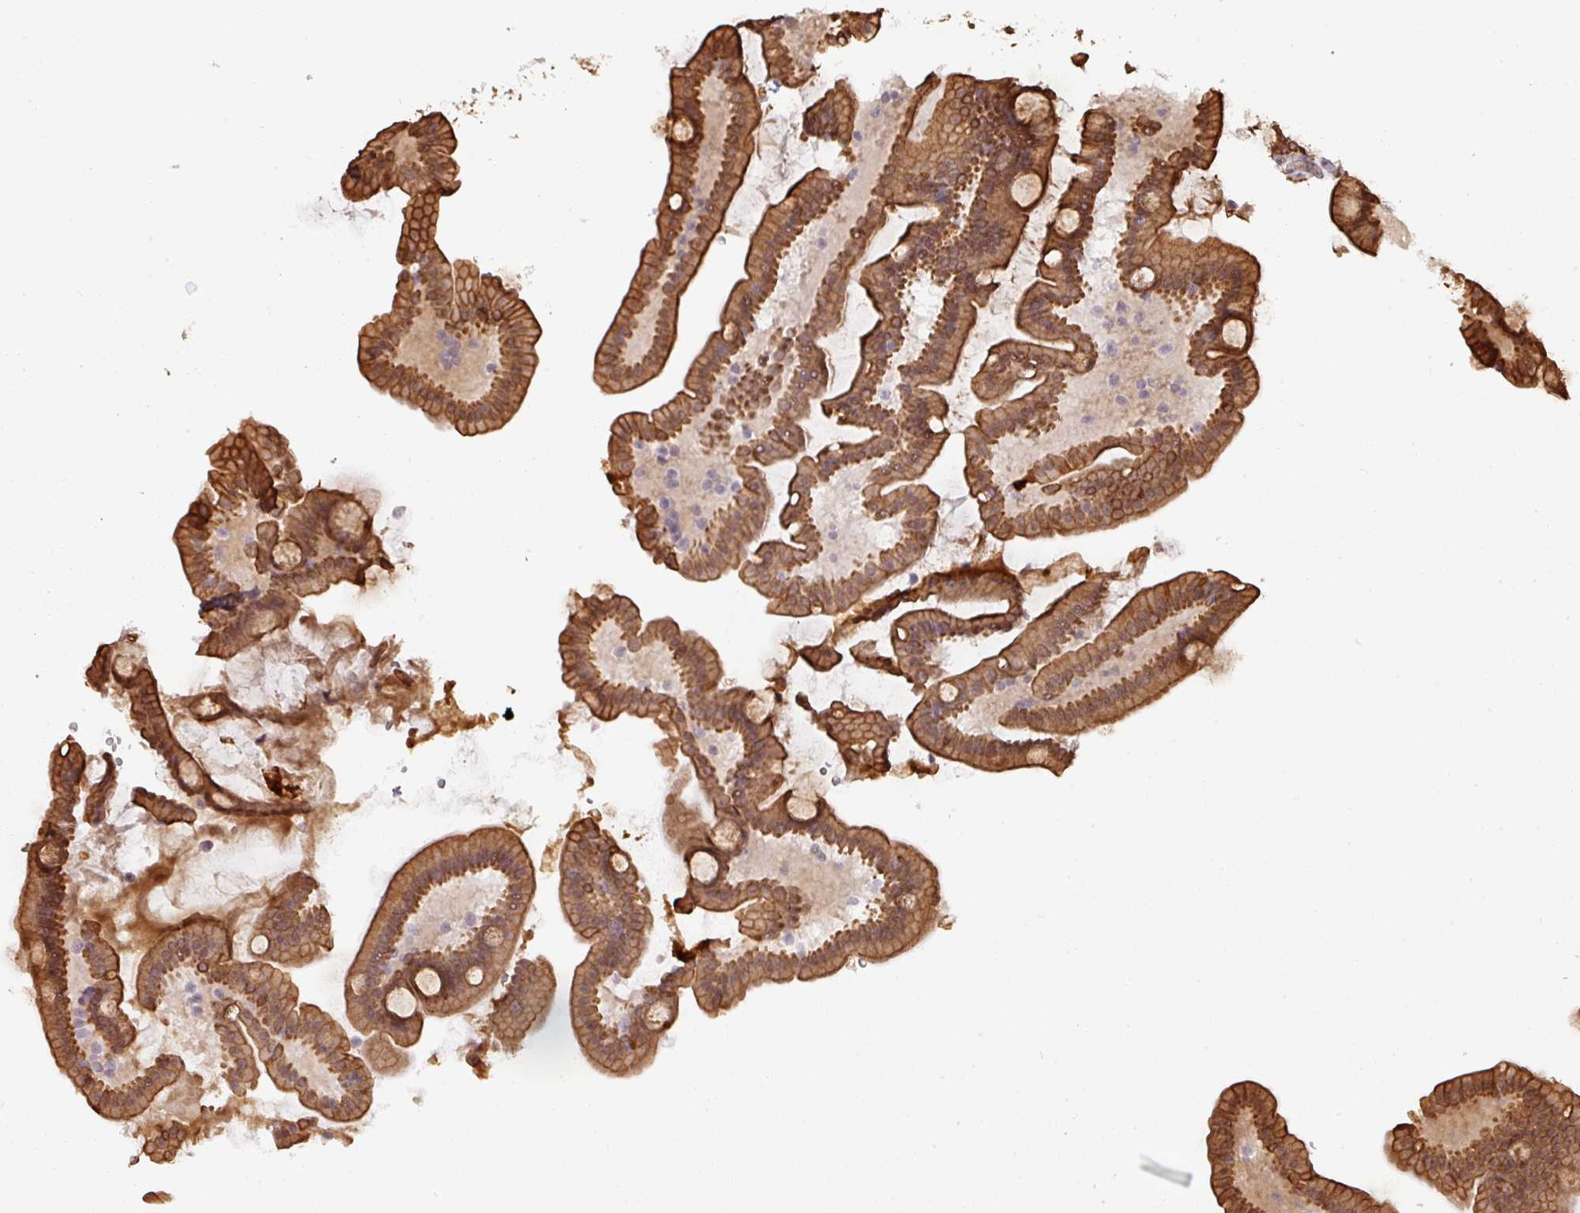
{"staining": {"intensity": "strong", "quantity": "25%-75%", "location": "cytoplasmic/membranous"}, "tissue": "duodenum", "cell_type": "Glandular cells", "image_type": "normal", "snomed": [{"axis": "morphology", "description": "Normal tissue, NOS"}, {"axis": "topography", "description": "Duodenum"}], "caption": "Protein expression analysis of benign duodenum displays strong cytoplasmic/membranous staining in approximately 25%-75% of glandular cells. (IHC, brightfield microscopy, high magnification).", "gene": "GTF2H3", "patient": {"sex": "male", "age": 55}}